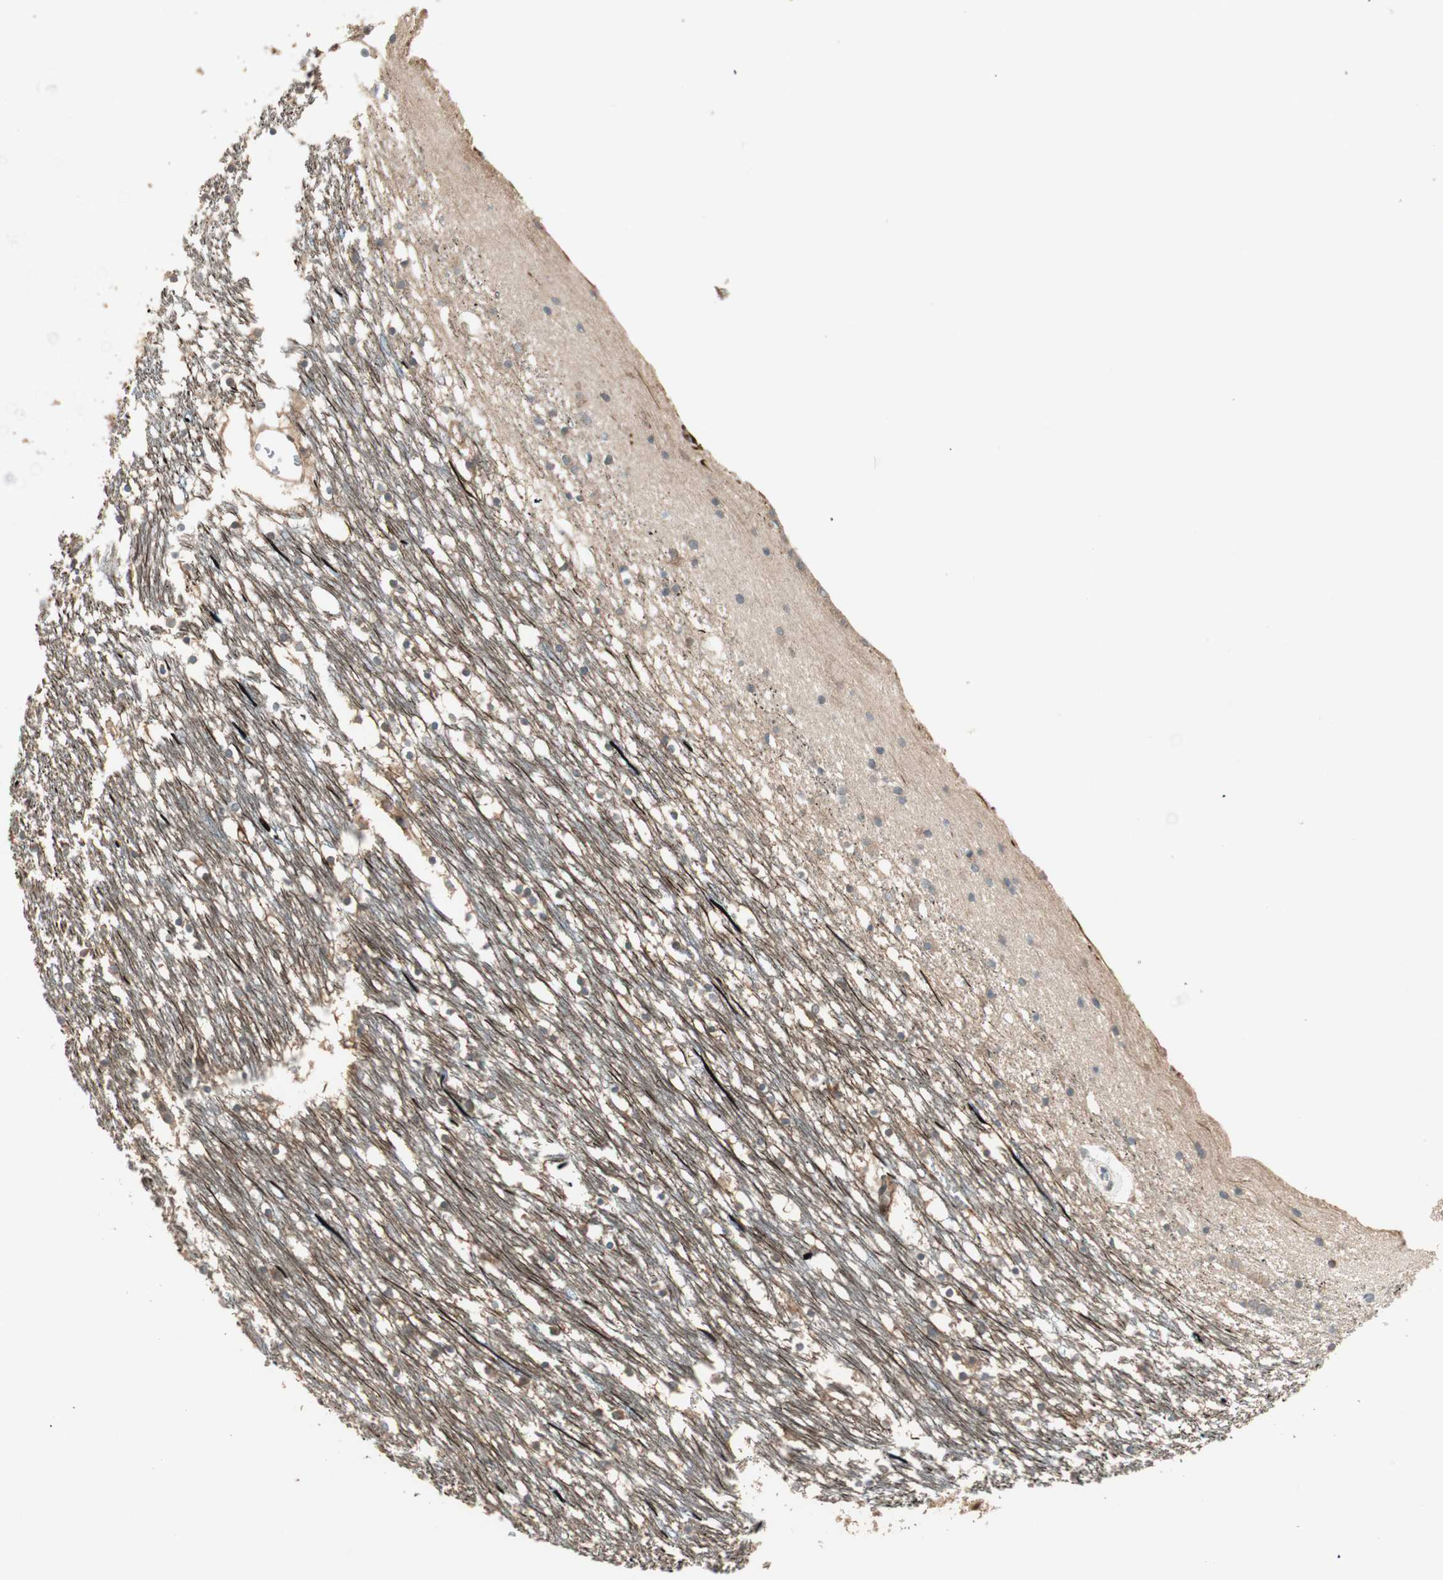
{"staining": {"intensity": "negative", "quantity": "none", "location": "none"}, "tissue": "caudate", "cell_type": "Glial cells", "image_type": "normal", "snomed": [{"axis": "morphology", "description": "Normal tissue, NOS"}, {"axis": "topography", "description": "Lateral ventricle wall"}], "caption": "Photomicrograph shows no protein staining in glial cells of unremarkable caudate.", "gene": "PPP2R5E", "patient": {"sex": "male", "age": 45}}